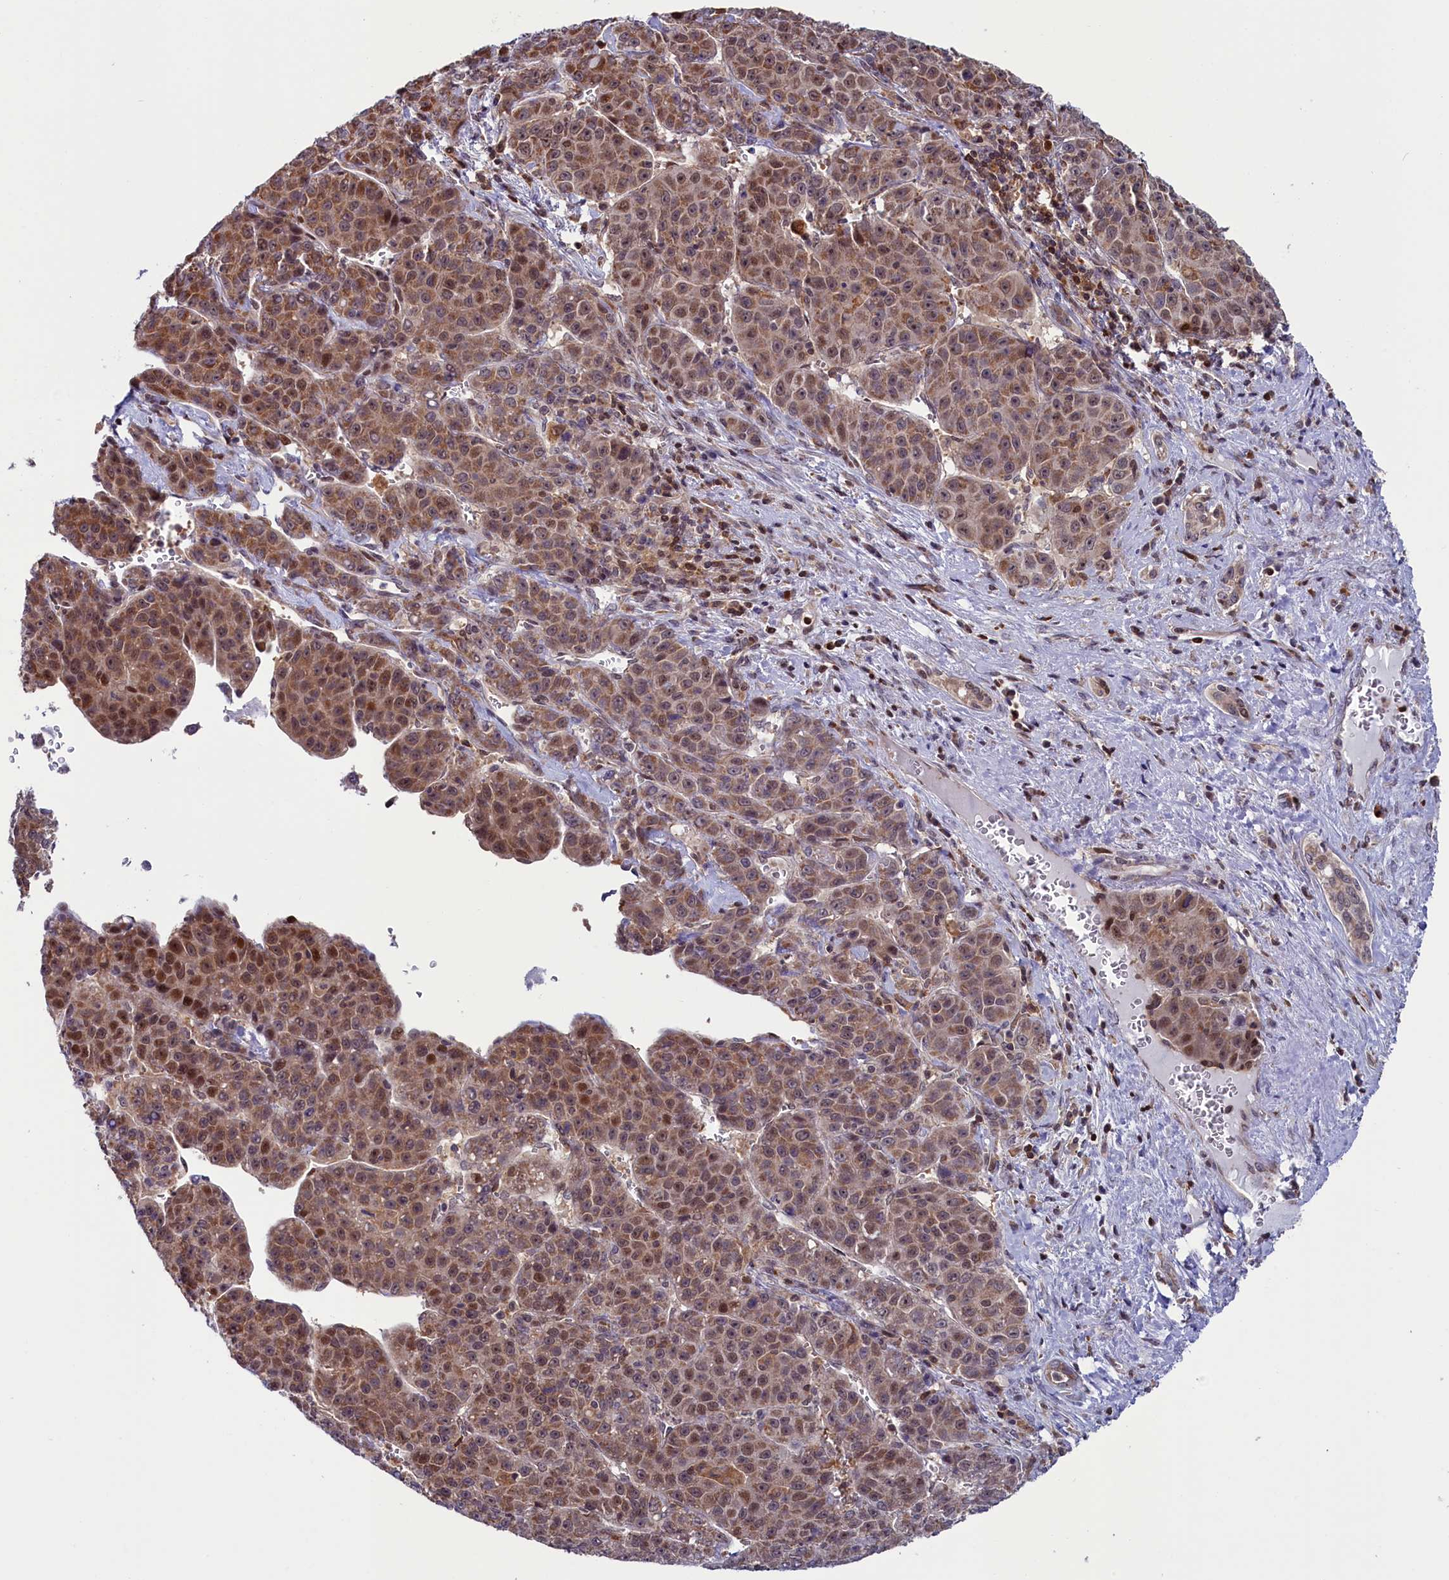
{"staining": {"intensity": "moderate", "quantity": "25%-75%", "location": "cytoplasmic/membranous,nuclear"}, "tissue": "liver cancer", "cell_type": "Tumor cells", "image_type": "cancer", "snomed": [{"axis": "morphology", "description": "Carcinoma, Hepatocellular, NOS"}, {"axis": "topography", "description": "Liver"}], "caption": "An image showing moderate cytoplasmic/membranous and nuclear staining in approximately 25%-75% of tumor cells in liver cancer (hepatocellular carcinoma), as visualized by brown immunohistochemical staining.", "gene": "CIAPIN1", "patient": {"sex": "female", "age": 53}}